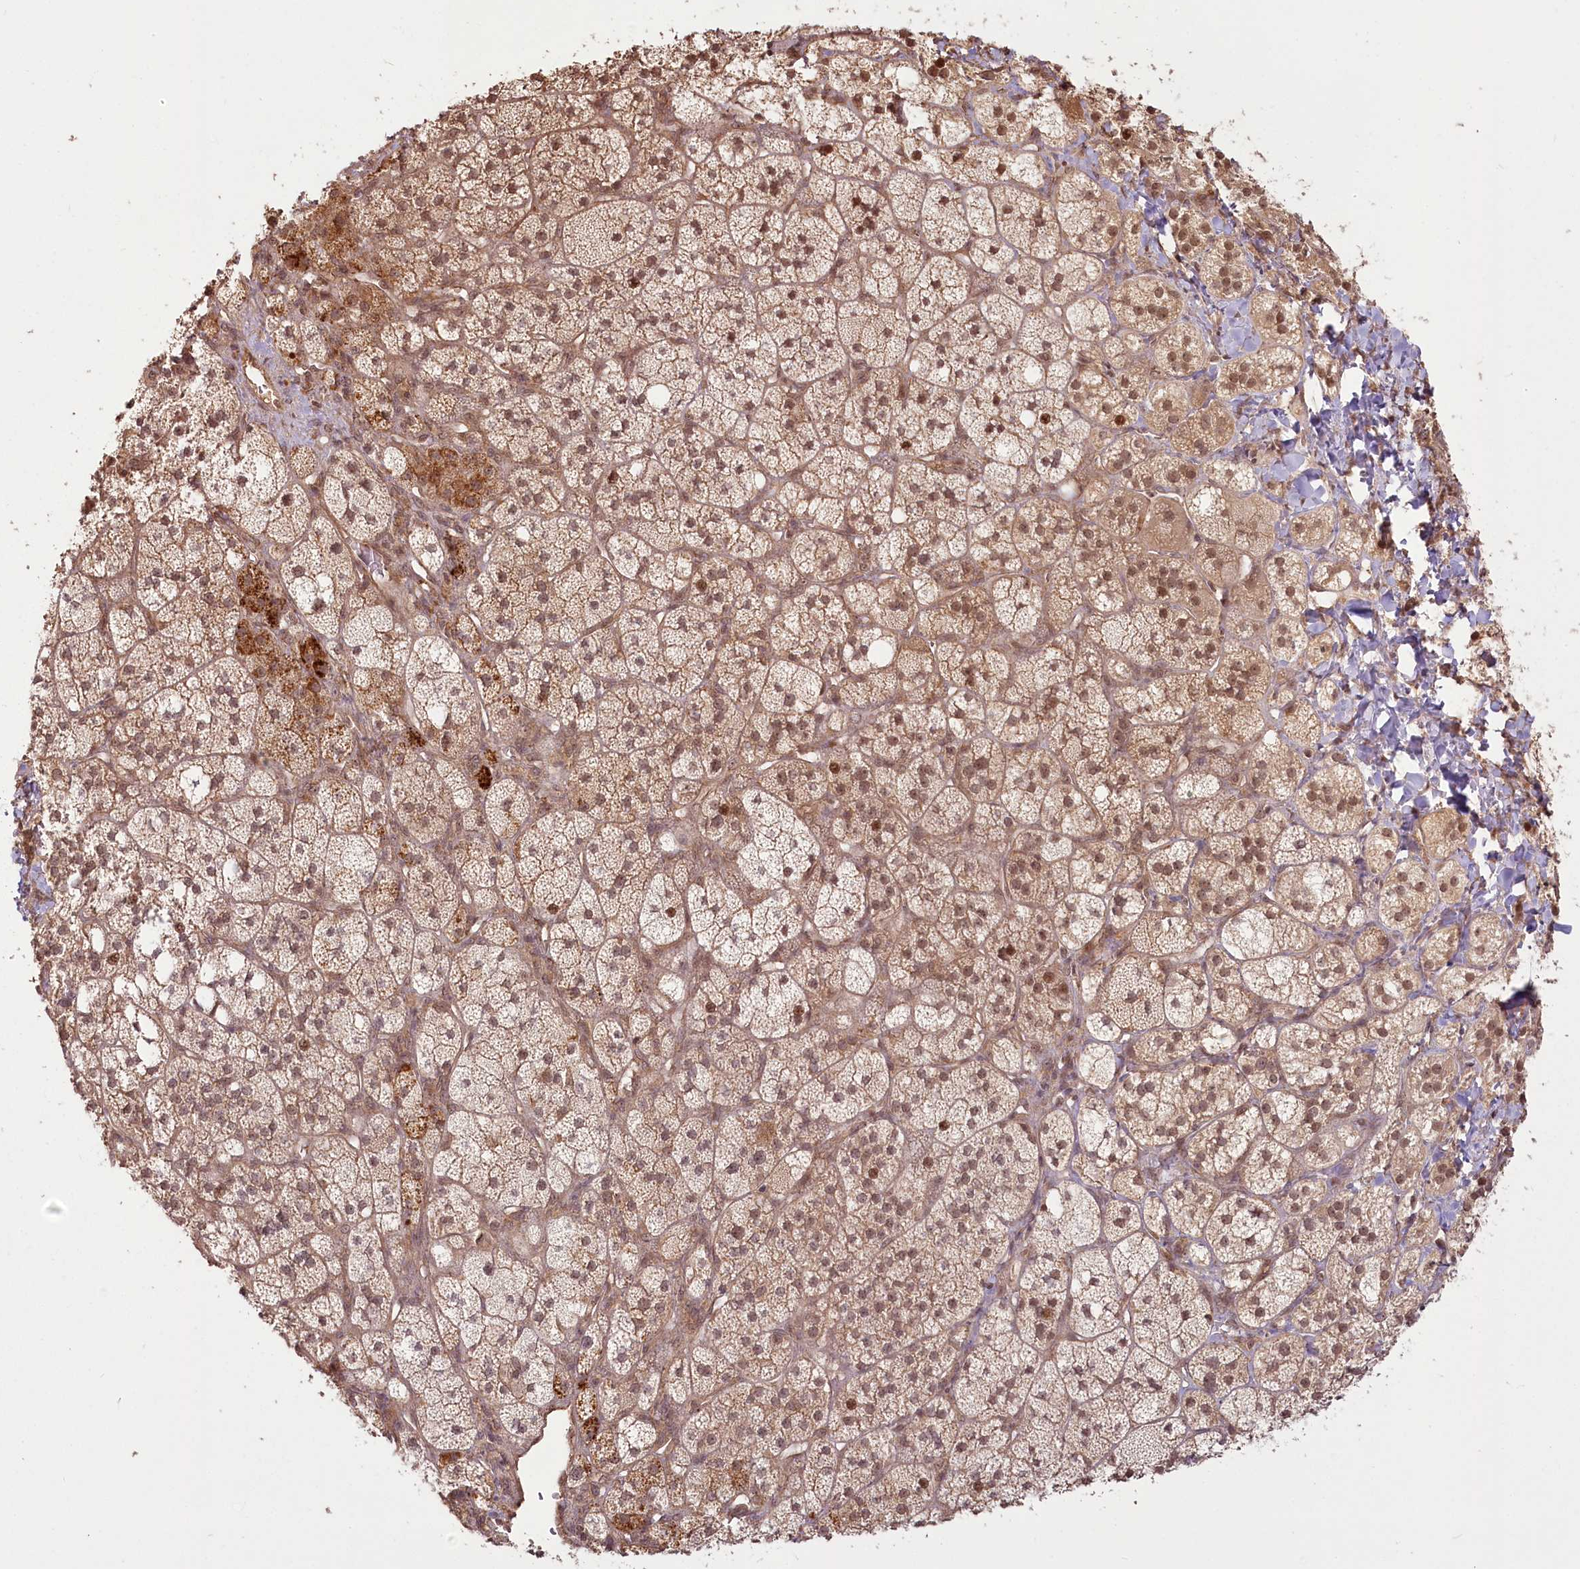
{"staining": {"intensity": "strong", "quantity": "25%-75%", "location": "cytoplasmic/membranous,nuclear"}, "tissue": "adrenal gland", "cell_type": "Glandular cells", "image_type": "normal", "snomed": [{"axis": "morphology", "description": "Normal tissue, NOS"}, {"axis": "topography", "description": "Adrenal gland"}], "caption": "A high-resolution photomicrograph shows immunohistochemistry staining of unremarkable adrenal gland, which shows strong cytoplasmic/membranous,nuclear staining in approximately 25%-75% of glandular cells.", "gene": "R3HDM2", "patient": {"sex": "male", "age": 61}}